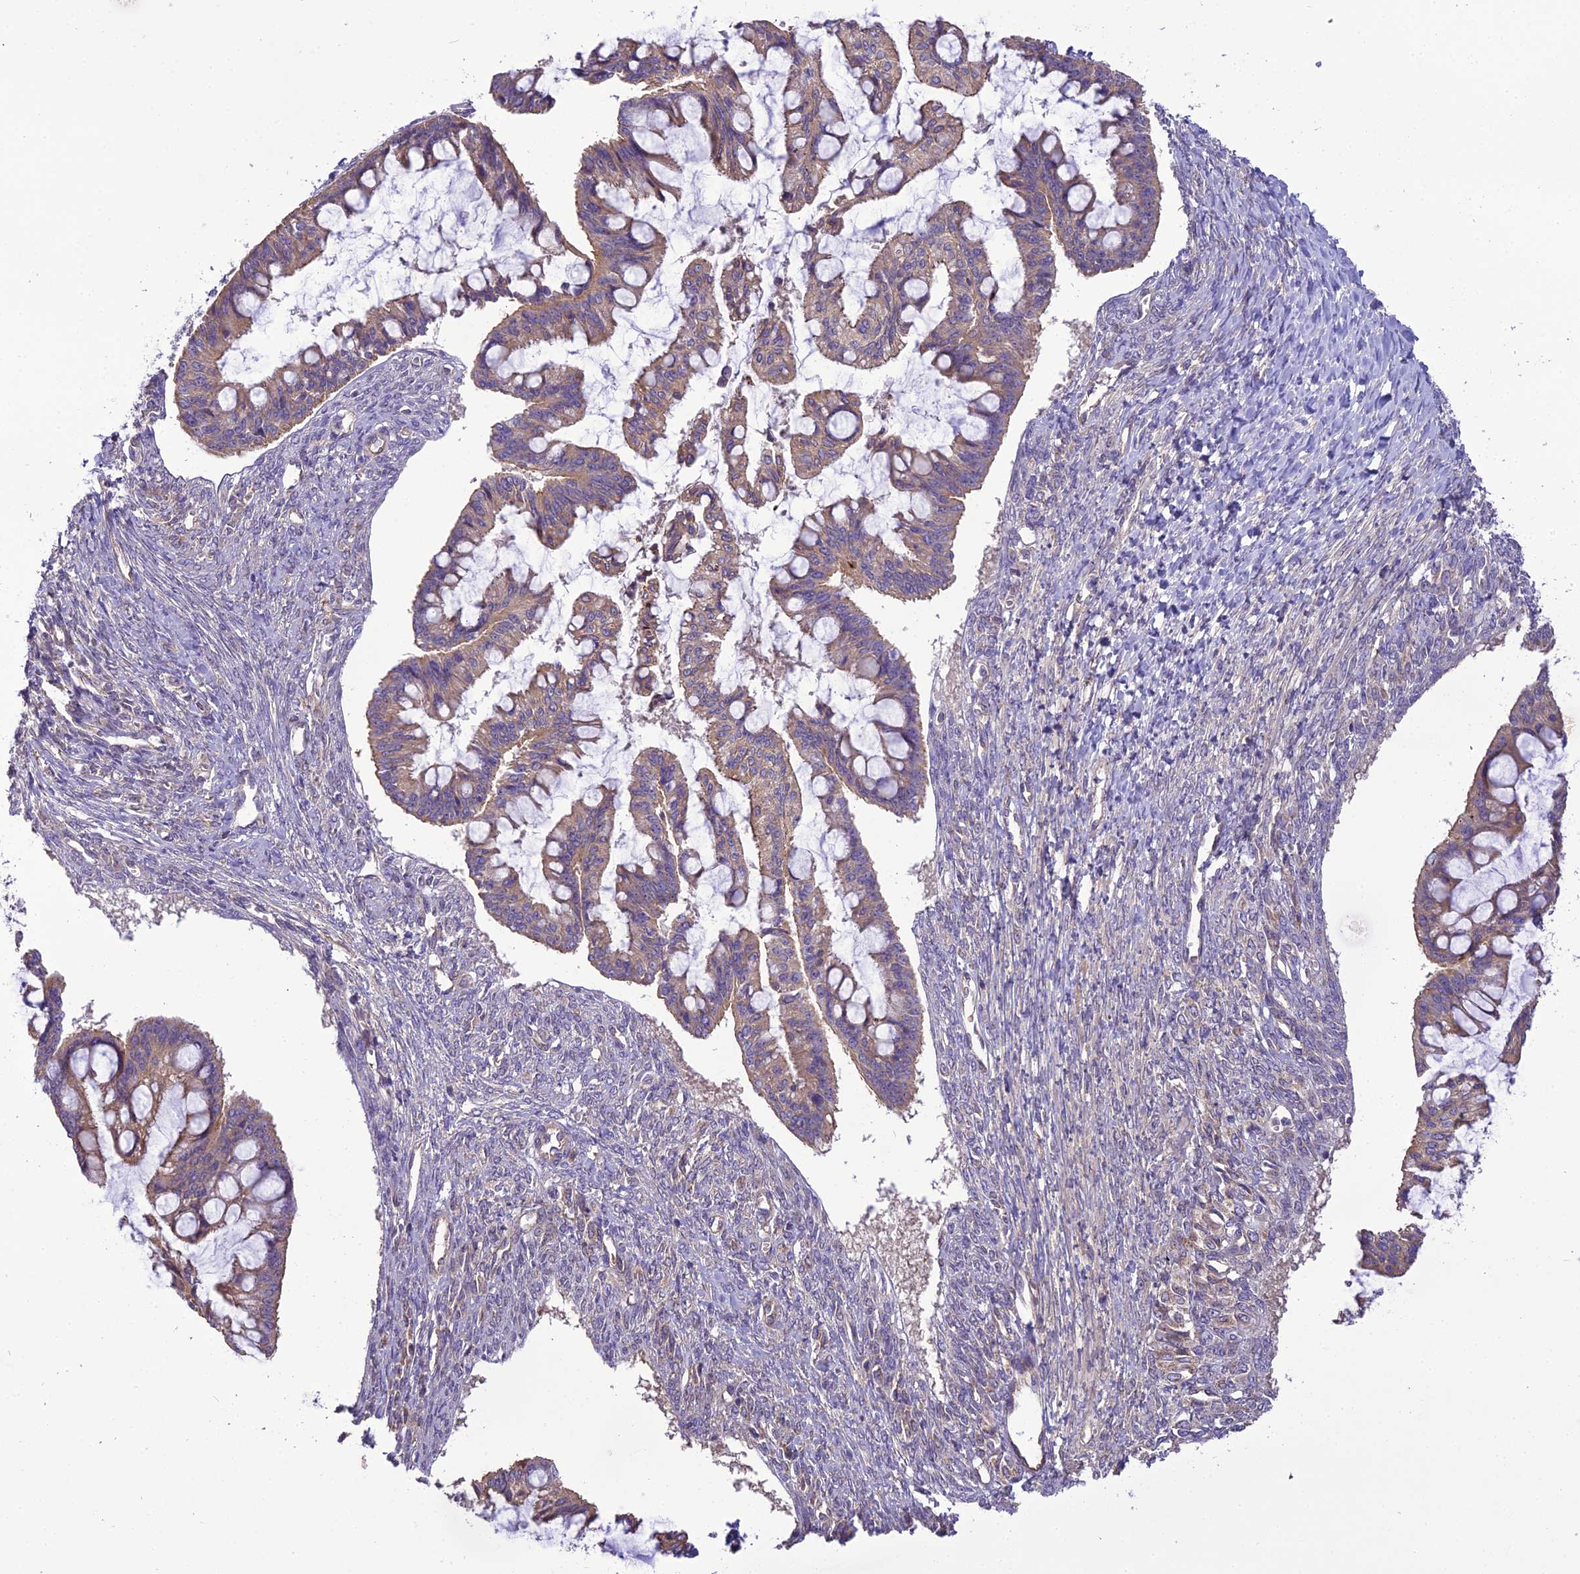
{"staining": {"intensity": "weak", "quantity": ">75%", "location": "cytoplasmic/membranous"}, "tissue": "ovarian cancer", "cell_type": "Tumor cells", "image_type": "cancer", "snomed": [{"axis": "morphology", "description": "Cystadenocarcinoma, mucinous, NOS"}, {"axis": "topography", "description": "Ovary"}], "caption": "IHC (DAB (3,3'-diaminobenzidine)) staining of mucinous cystadenocarcinoma (ovarian) exhibits weak cytoplasmic/membranous protein staining in approximately >75% of tumor cells. Nuclei are stained in blue.", "gene": "TBC1D24", "patient": {"sex": "female", "age": 73}}